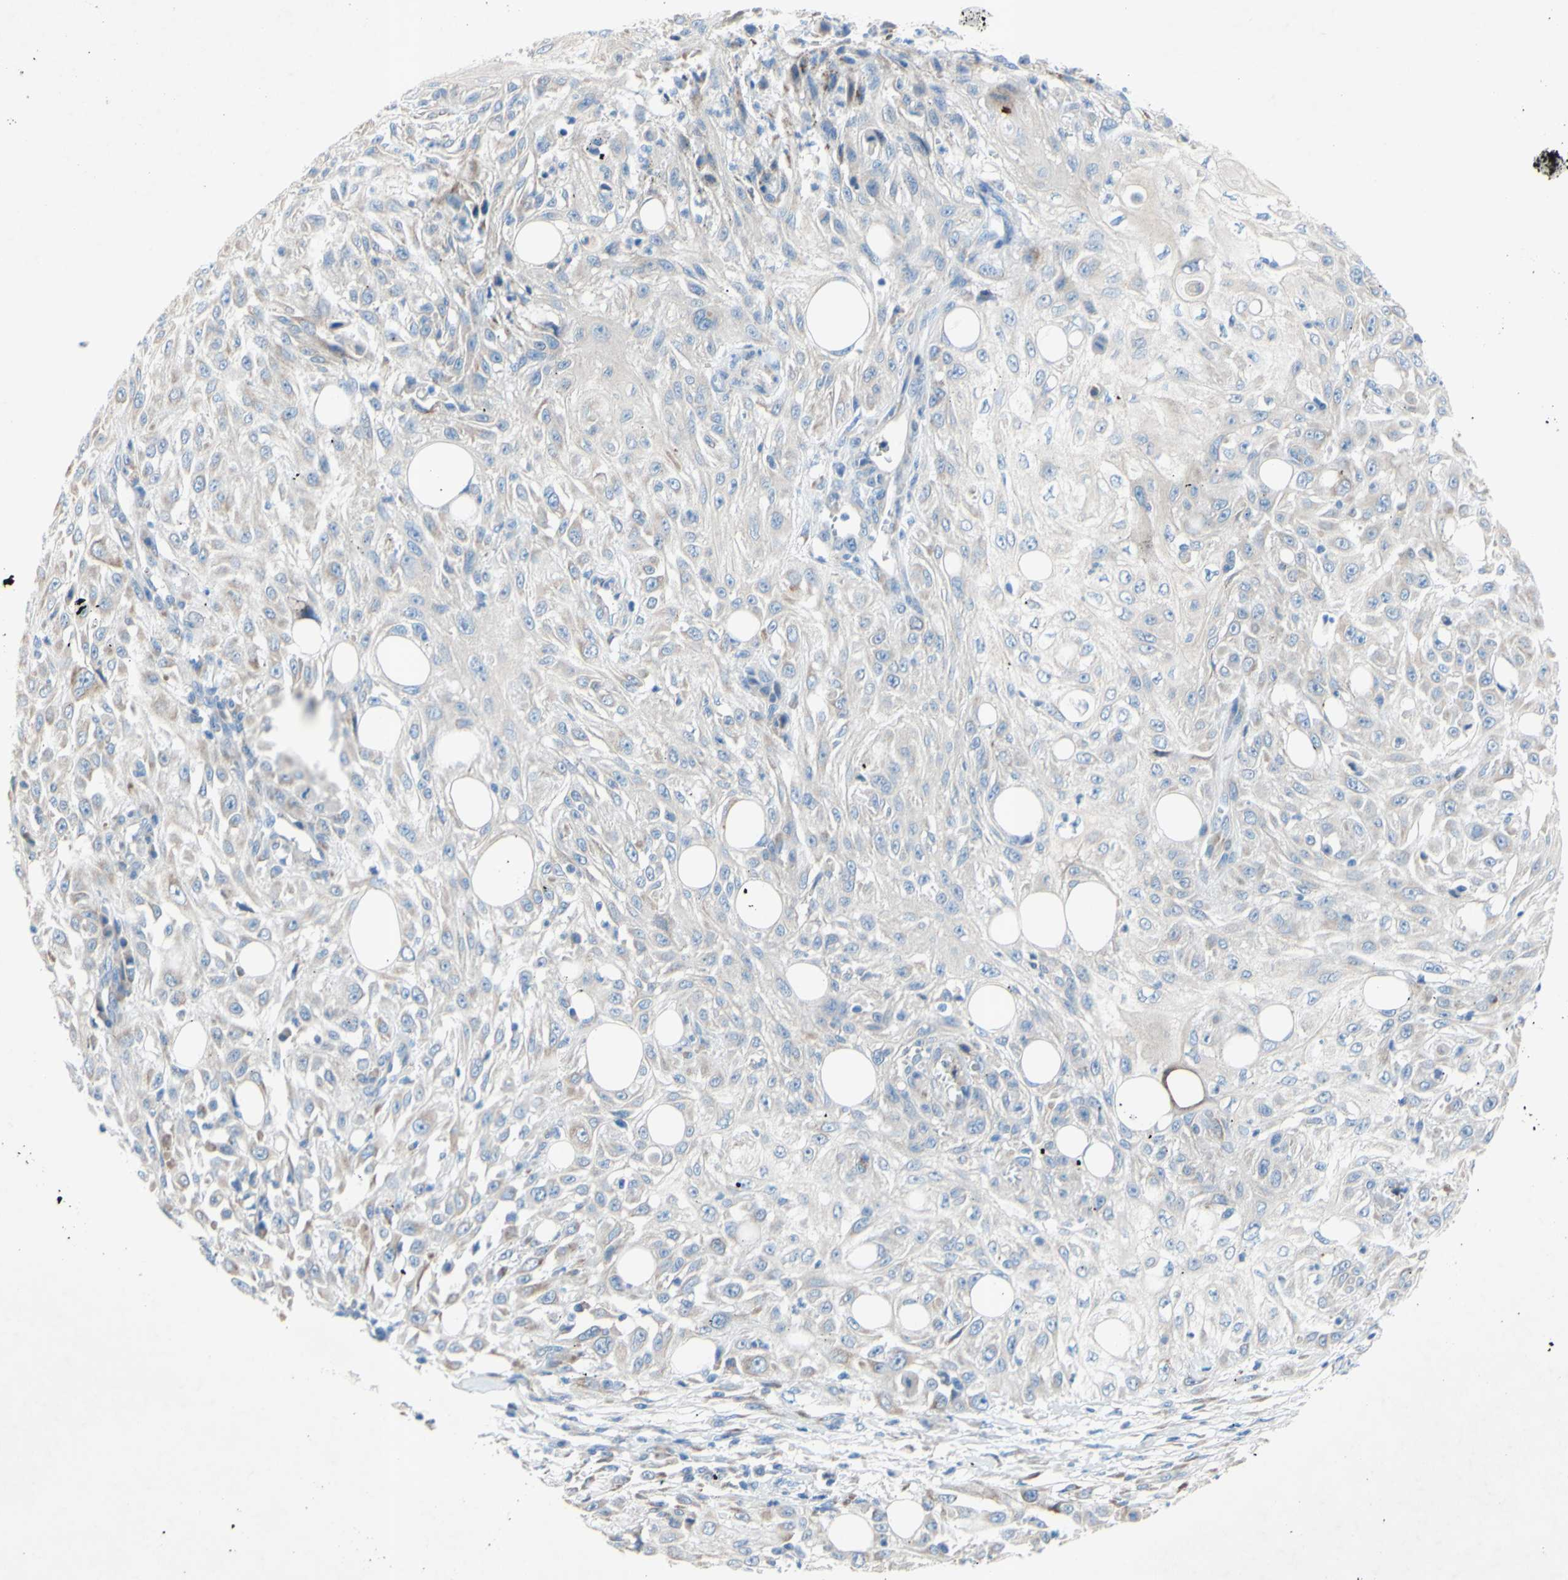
{"staining": {"intensity": "weak", "quantity": "<25%", "location": "cytoplasmic/membranous"}, "tissue": "skin cancer", "cell_type": "Tumor cells", "image_type": "cancer", "snomed": [{"axis": "morphology", "description": "Squamous cell carcinoma, NOS"}, {"axis": "topography", "description": "Skin"}], "caption": "Immunohistochemistry micrograph of skin cancer stained for a protein (brown), which shows no expression in tumor cells.", "gene": "TMIGD2", "patient": {"sex": "male", "age": 75}}